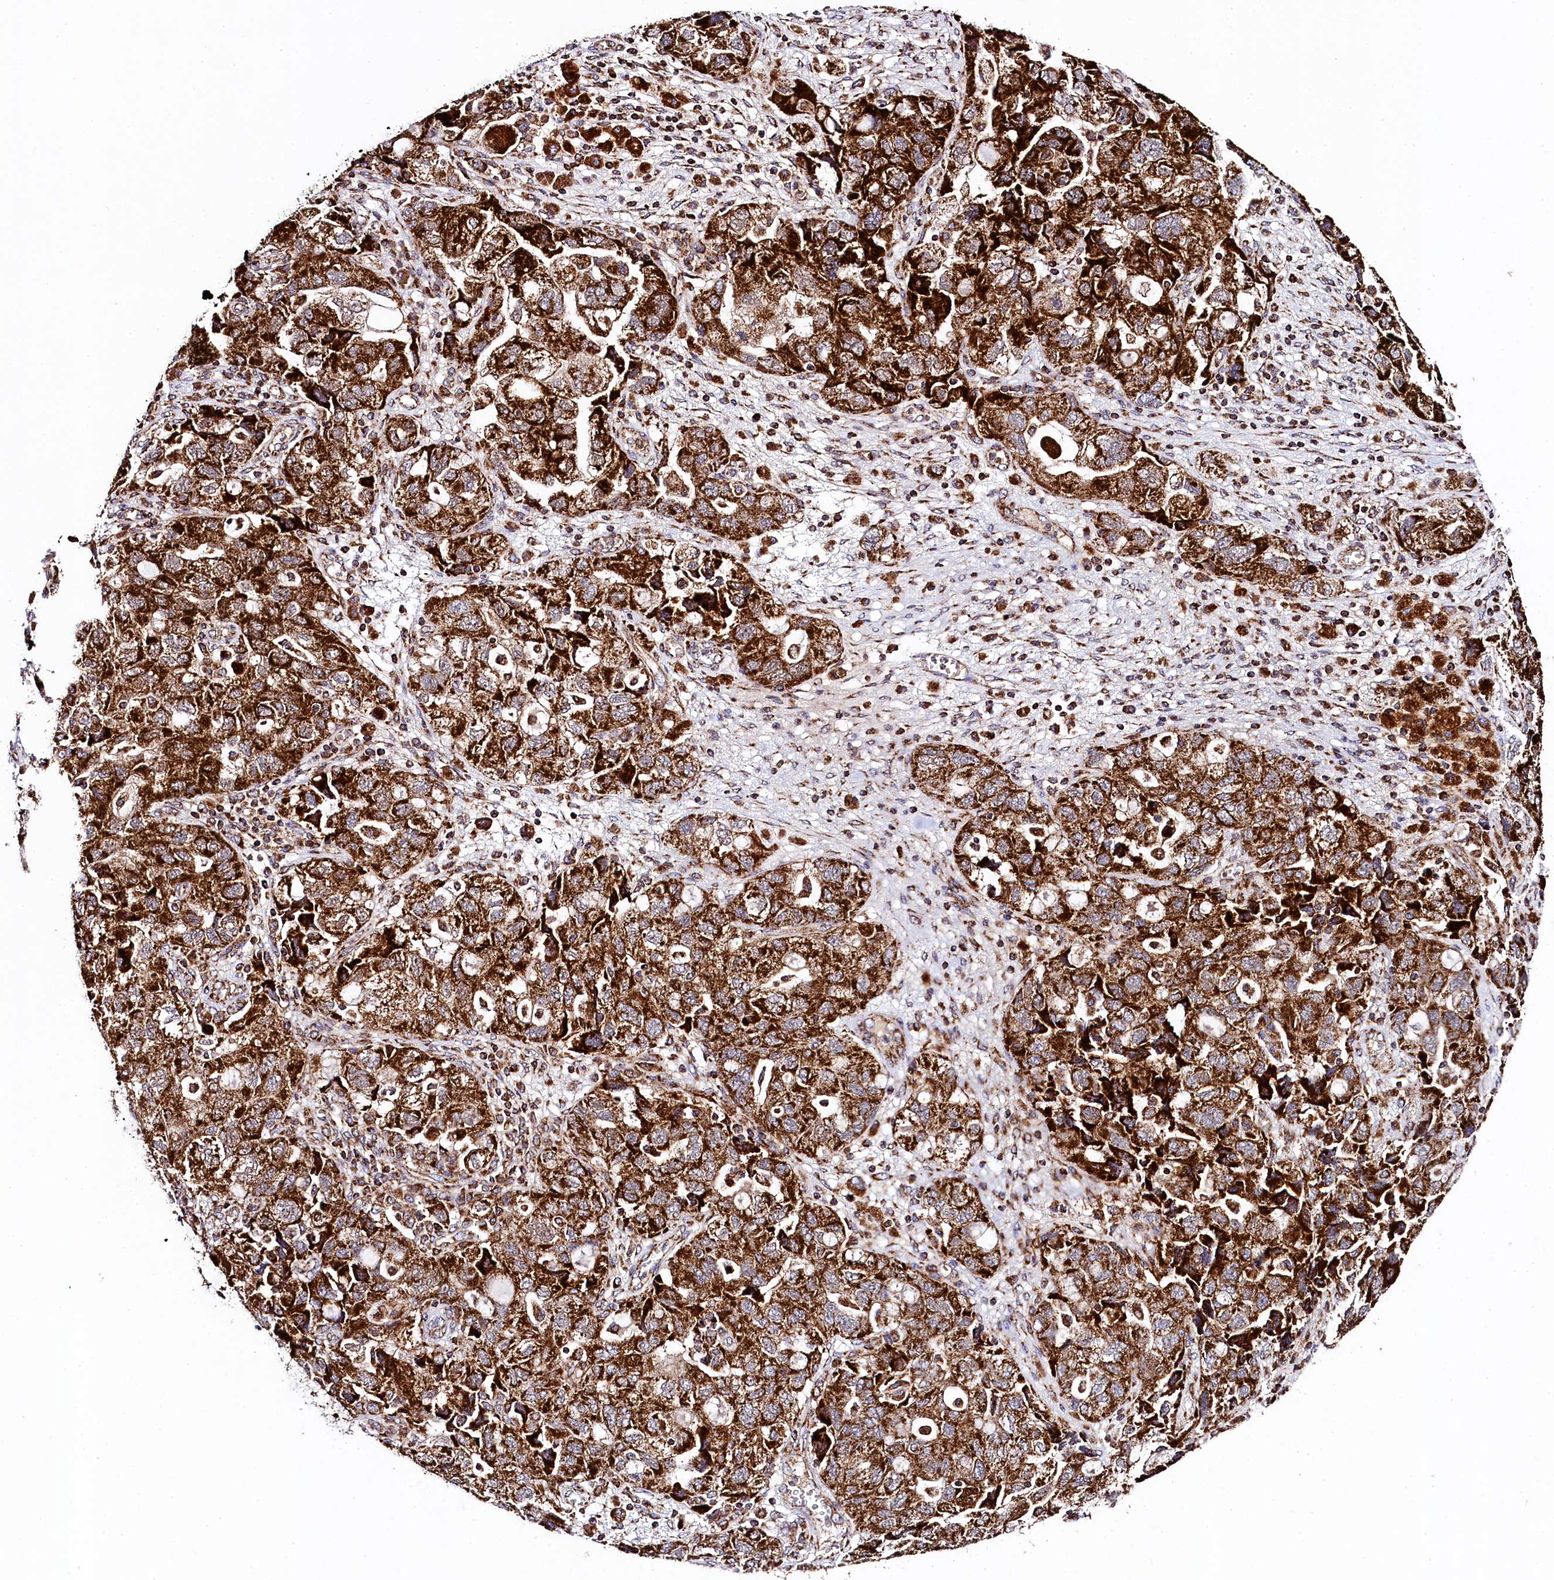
{"staining": {"intensity": "strong", "quantity": ">75%", "location": "cytoplasmic/membranous"}, "tissue": "ovarian cancer", "cell_type": "Tumor cells", "image_type": "cancer", "snomed": [{"axis": "morphology", "description": "Carcinoma, NOS"}, {"axis": "morphology", "description": "Cystadenocarcinoma, serous, NOS"}, {"axis": "topography", "description": "Ovary"}], "caption": "Immunohistochemistry photomicrograph of ovarian cancer stained for a protein (brown), which demonstrates high levels of strong cytoplasmic/membranous staining in approximately >75% of tumor cells.", "gene": "CLYBL", "patient": {"sex": "female", "age": 69}}